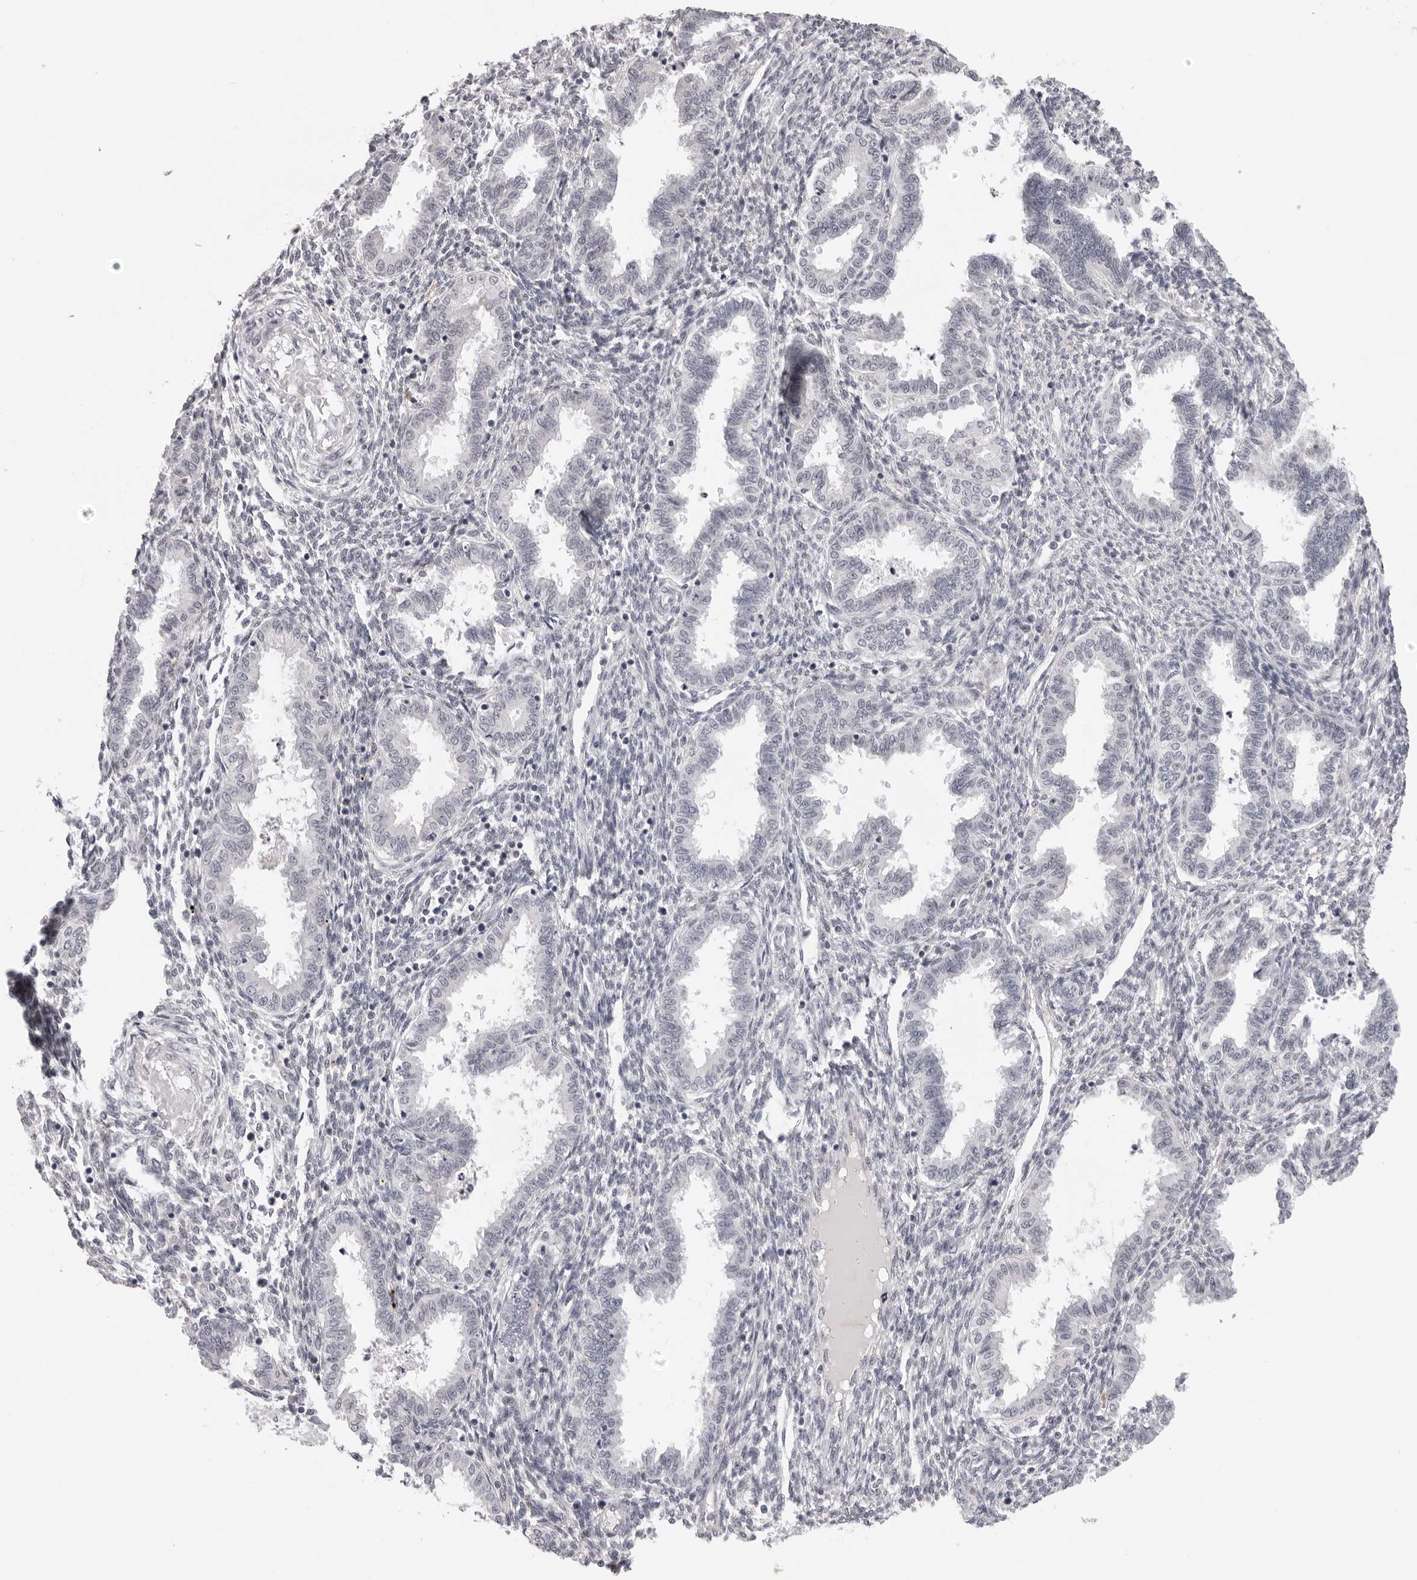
{"staining": {"intensity": "negative", "quantity": "none", "location": "none"}, "tissue": "endometrium", "cell_type": "Cells in endometrial stroma", "image_type": "normal", "snomed": [{"axis": "morphology", "description": "Normal tissue, NOS"}, {"axis": "topography", "description": "Endometrium"}], "caption": "IHC histopathology image of unremarkable endometrium: endometrium stained with DAB displays no significant protein staining in cells in endometrial stroma. Nuclei are stained in blue.", "gene": "PRUNE1", "patient": {"sex": "female", "age": 33}}